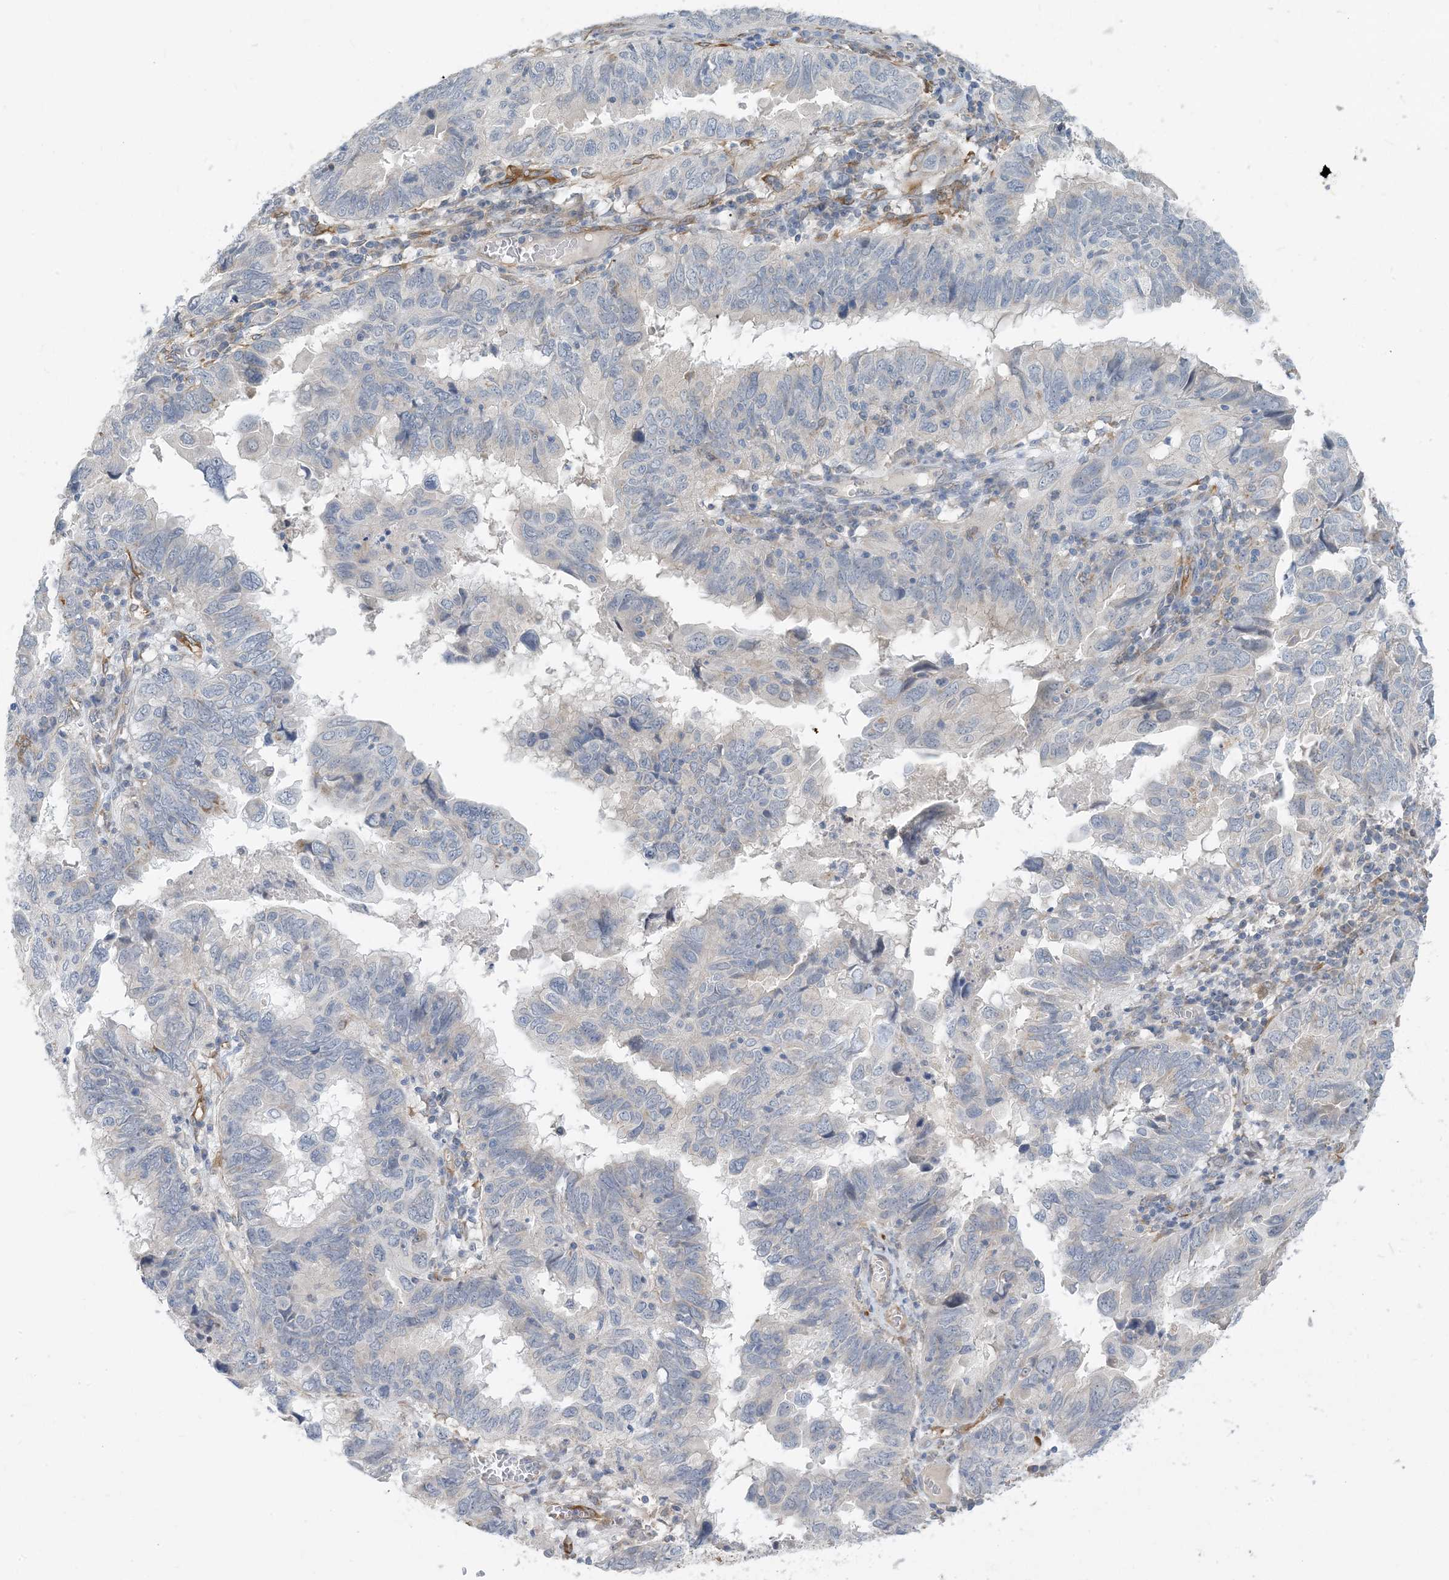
{"staining": {"intensity": "weak", "quantity": "<25%", "location": "cytoplasmic/membranous"}, "tissue": "endometrial cancer", "cell_type": "Tumor cells", "image_type": "cancer", "snomed": [{"axis": "morphology", "description": "Adenocarcinoma, NOS"}, {"axis": "topography", "description": "Uterus"}], "caption": "This is a image of immunohistochemistry (IHC) staining of endometrial cancer (adenocarcinoma), which shows no staining in tumor cells. (DAB immunohistochemistry visualized using brightfield microscopy, high magnification).", "gene": "EIF2A", "patient": {"sex": "female", "age": 77}}